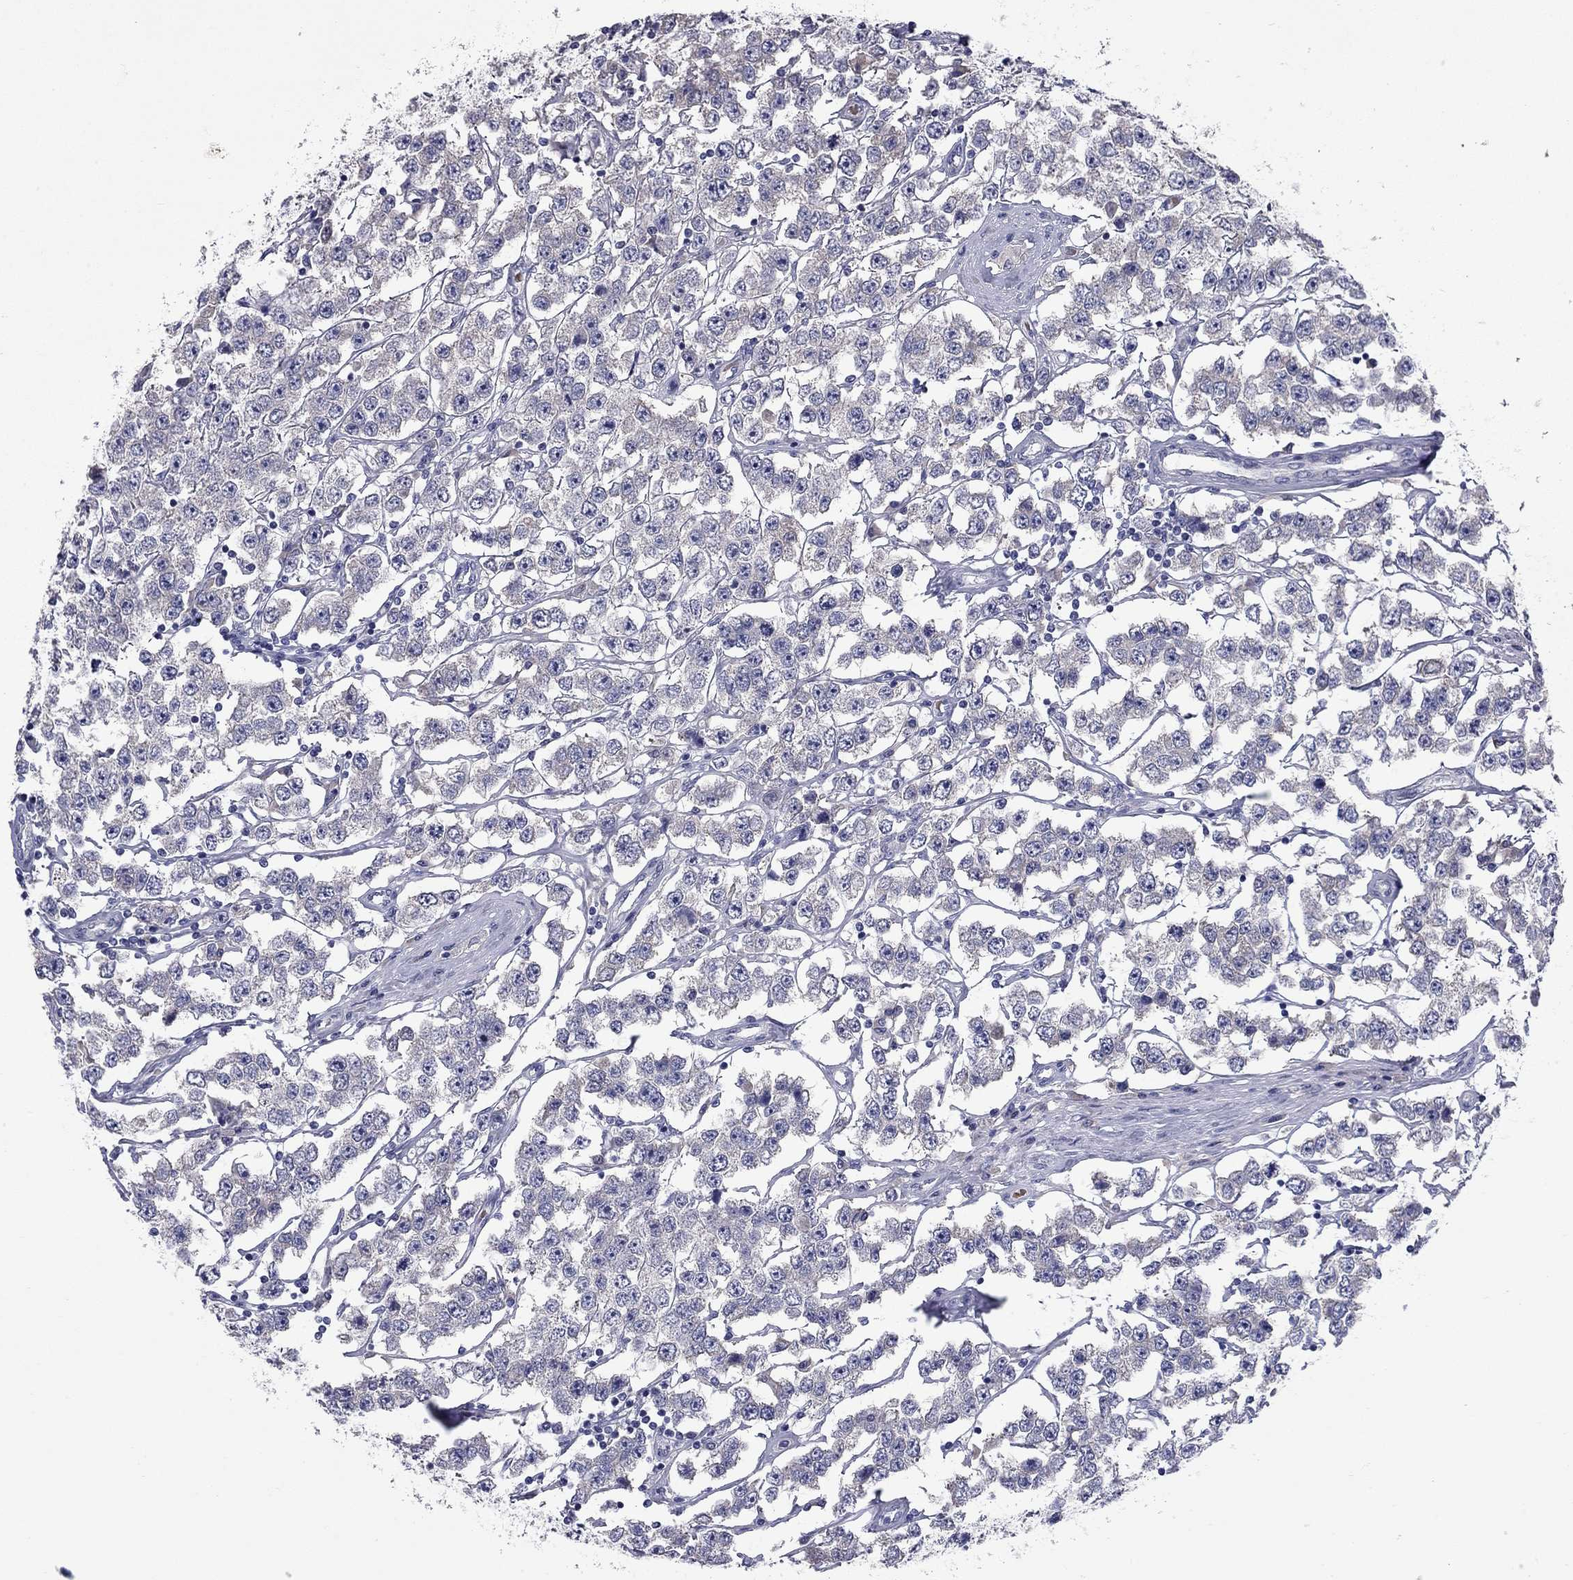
{"staining": {"intensity": "negative", "quantity": "none", "location": "none"}, "tissue": "testis cancer", "cell_type": "Tumor cells", "image_type": "cancer", "snomed": [{"axis": "morphology", "description": "Seminoma, NOS"}, {"axis": "topography", "description": "Testis"}], "caption": "Immunohistochemical staining of human testis cancer demonstrates no significant staining in tumor cells. The staining is performed using DAB (3,3'-diaminobenzidine) brown chromogen with nuclei counter-stained in using hematoxylin.", "gene": "UNC119B", "patient": {"sex": "male", "age": 52}}